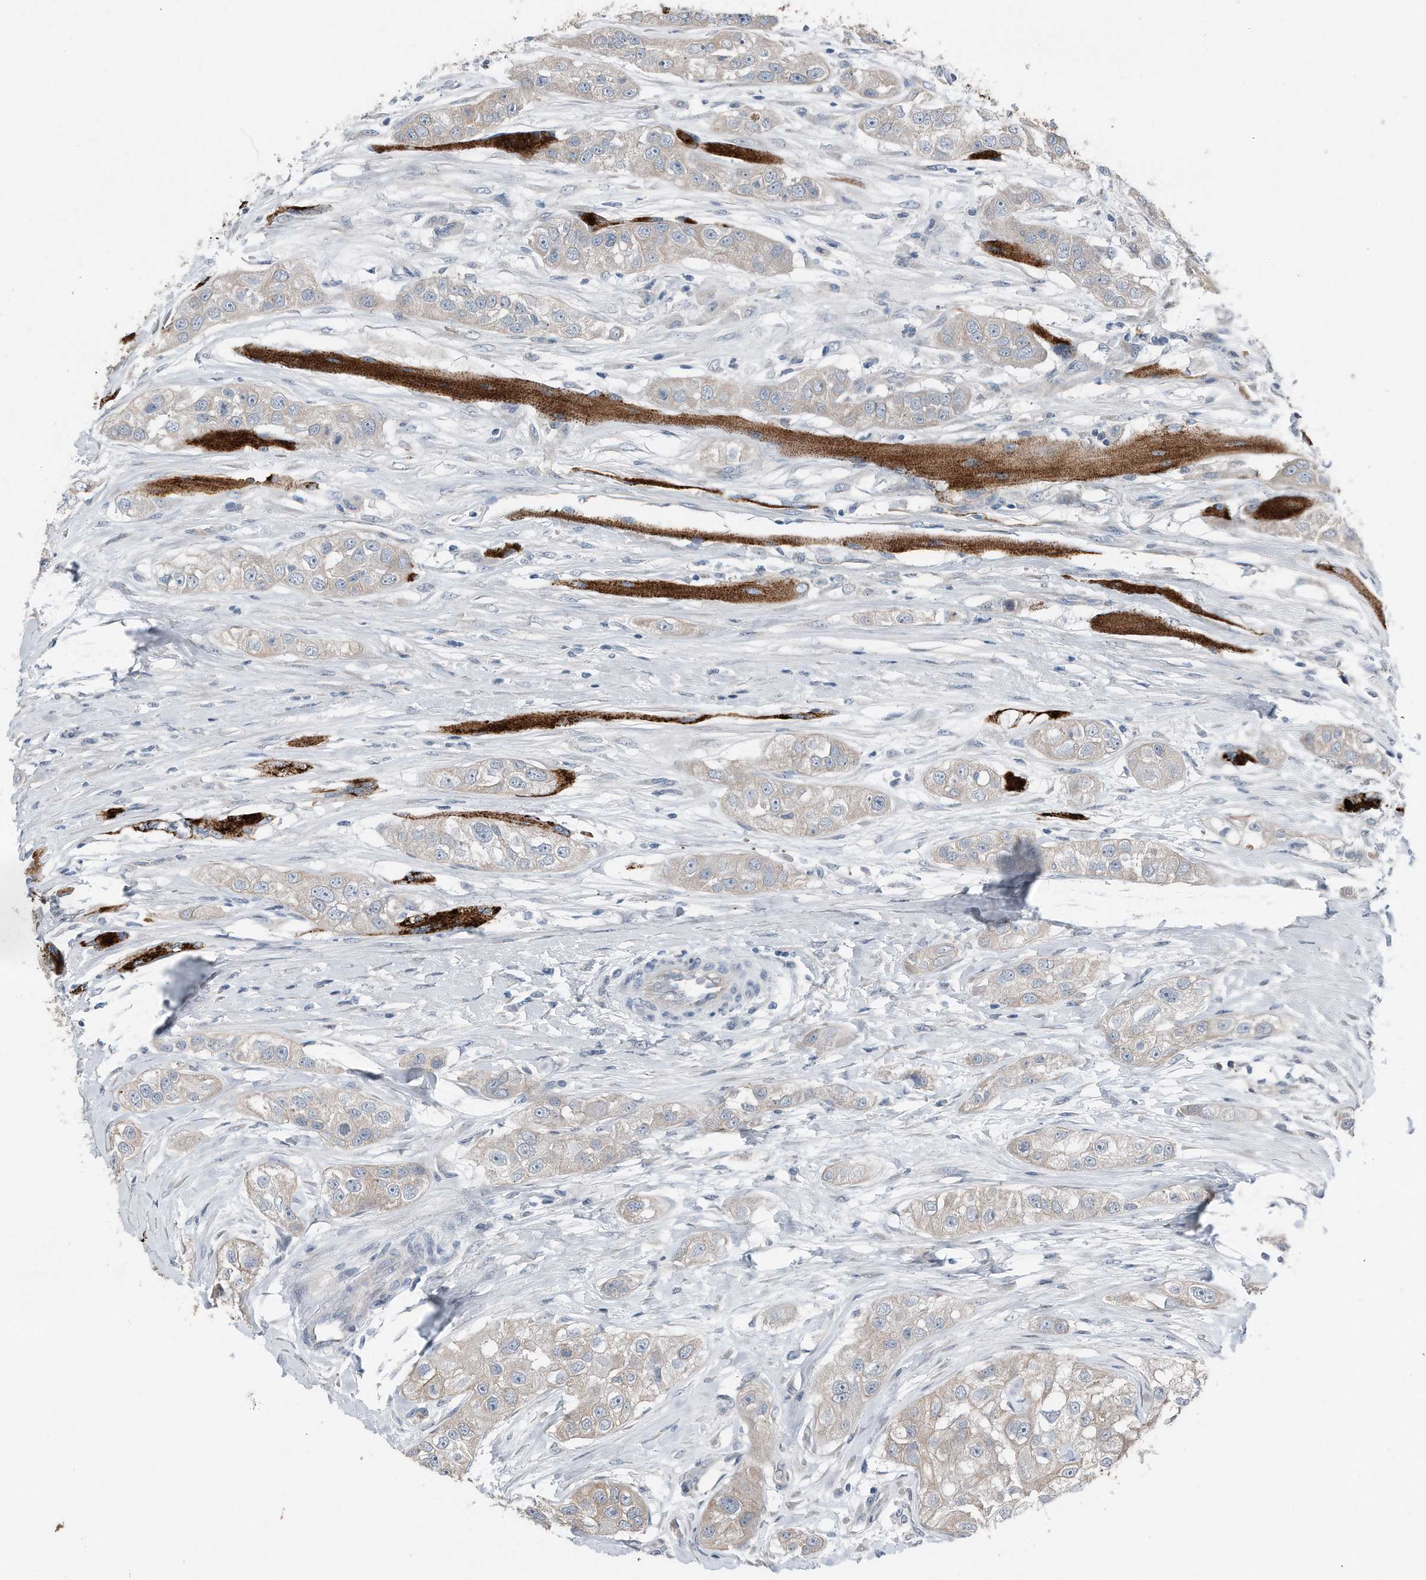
{"staining": {"intensity": "weak", "quantity": "<25%", "location": "cytoplasmic/membranous"}, "tissue": "head and neck cancer", "cell_type": "Tumor cells", "image_type": "cancer", "snomed": [{"axis": "morphology", "description": "Normal tissue, NOS"}, {"axis": "morphology", "description": "Squamous cell carcinoma, NOS"}, {"axis": "topography", "description": "Skeletal muscle"}, {"axis": "topography", "description": "Head-Neck"}], "caption": "Immunohistochemical staining of human head and neck squamous cell carcinoma demonstrates no significant positivity in tumor cells.", "gene": "YRDC", "patient": {"sex": "male", "age": 51}}